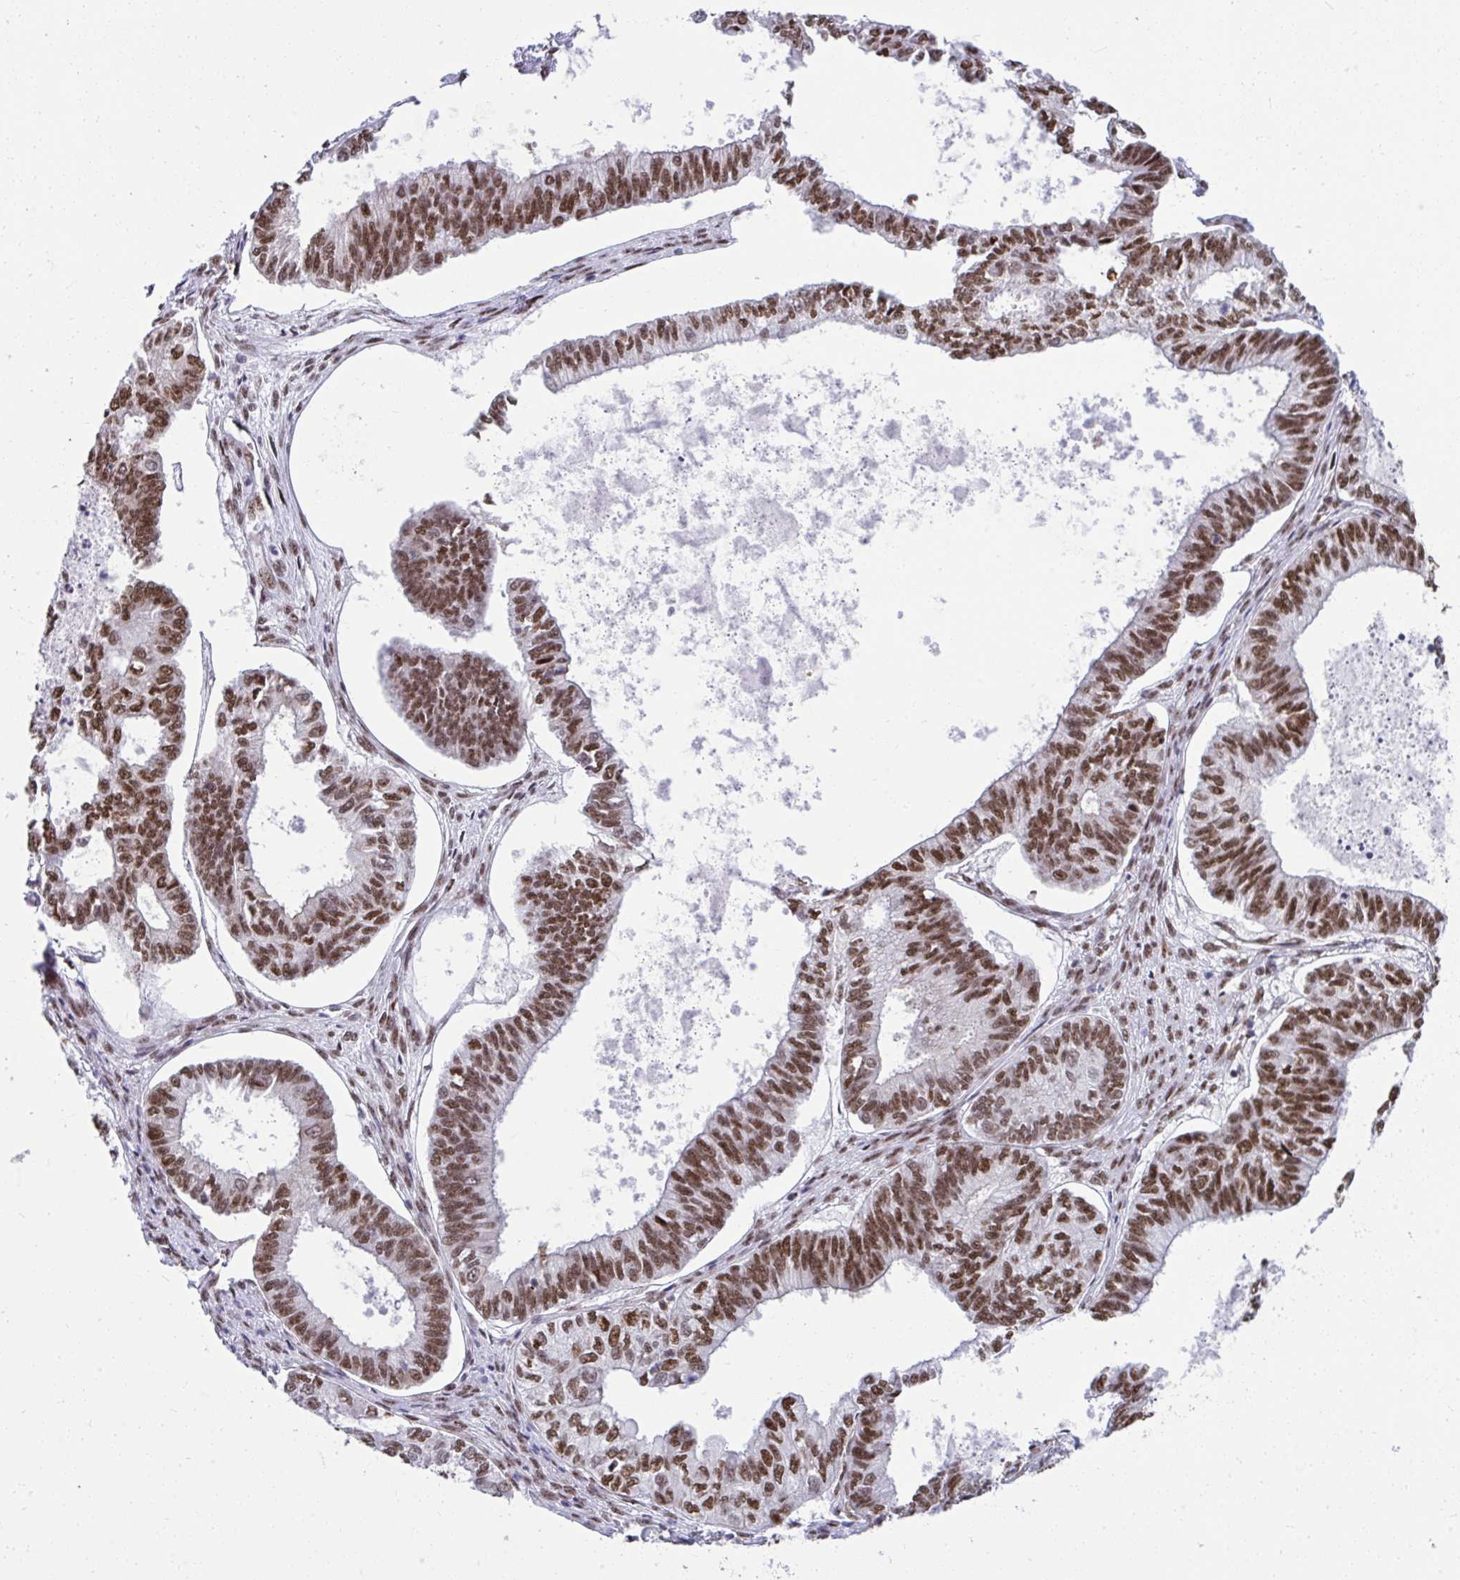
{"staining": {"intensity": "strong", "quantity": ">75%", "location": "nuclear"}, "tissue": "ovarian cancer", "cell_type": "Tumor cells", "image_type": "cancer", "snomed": [{"axis": "morphology", "description": "Carcinoma, endometroid"}, {"axis": "topography", "description": "Ovary"}], "caption": "A photomicrograph of ovarian cancer (endometroid carcinoma) stained for a protein exhibits strong nuclear brown staining in tumor cells. (IHC, brightfield microscopy, high magnification).", "gene": "SLC35C2", "patient": {"sex": "female", "age": 64}}